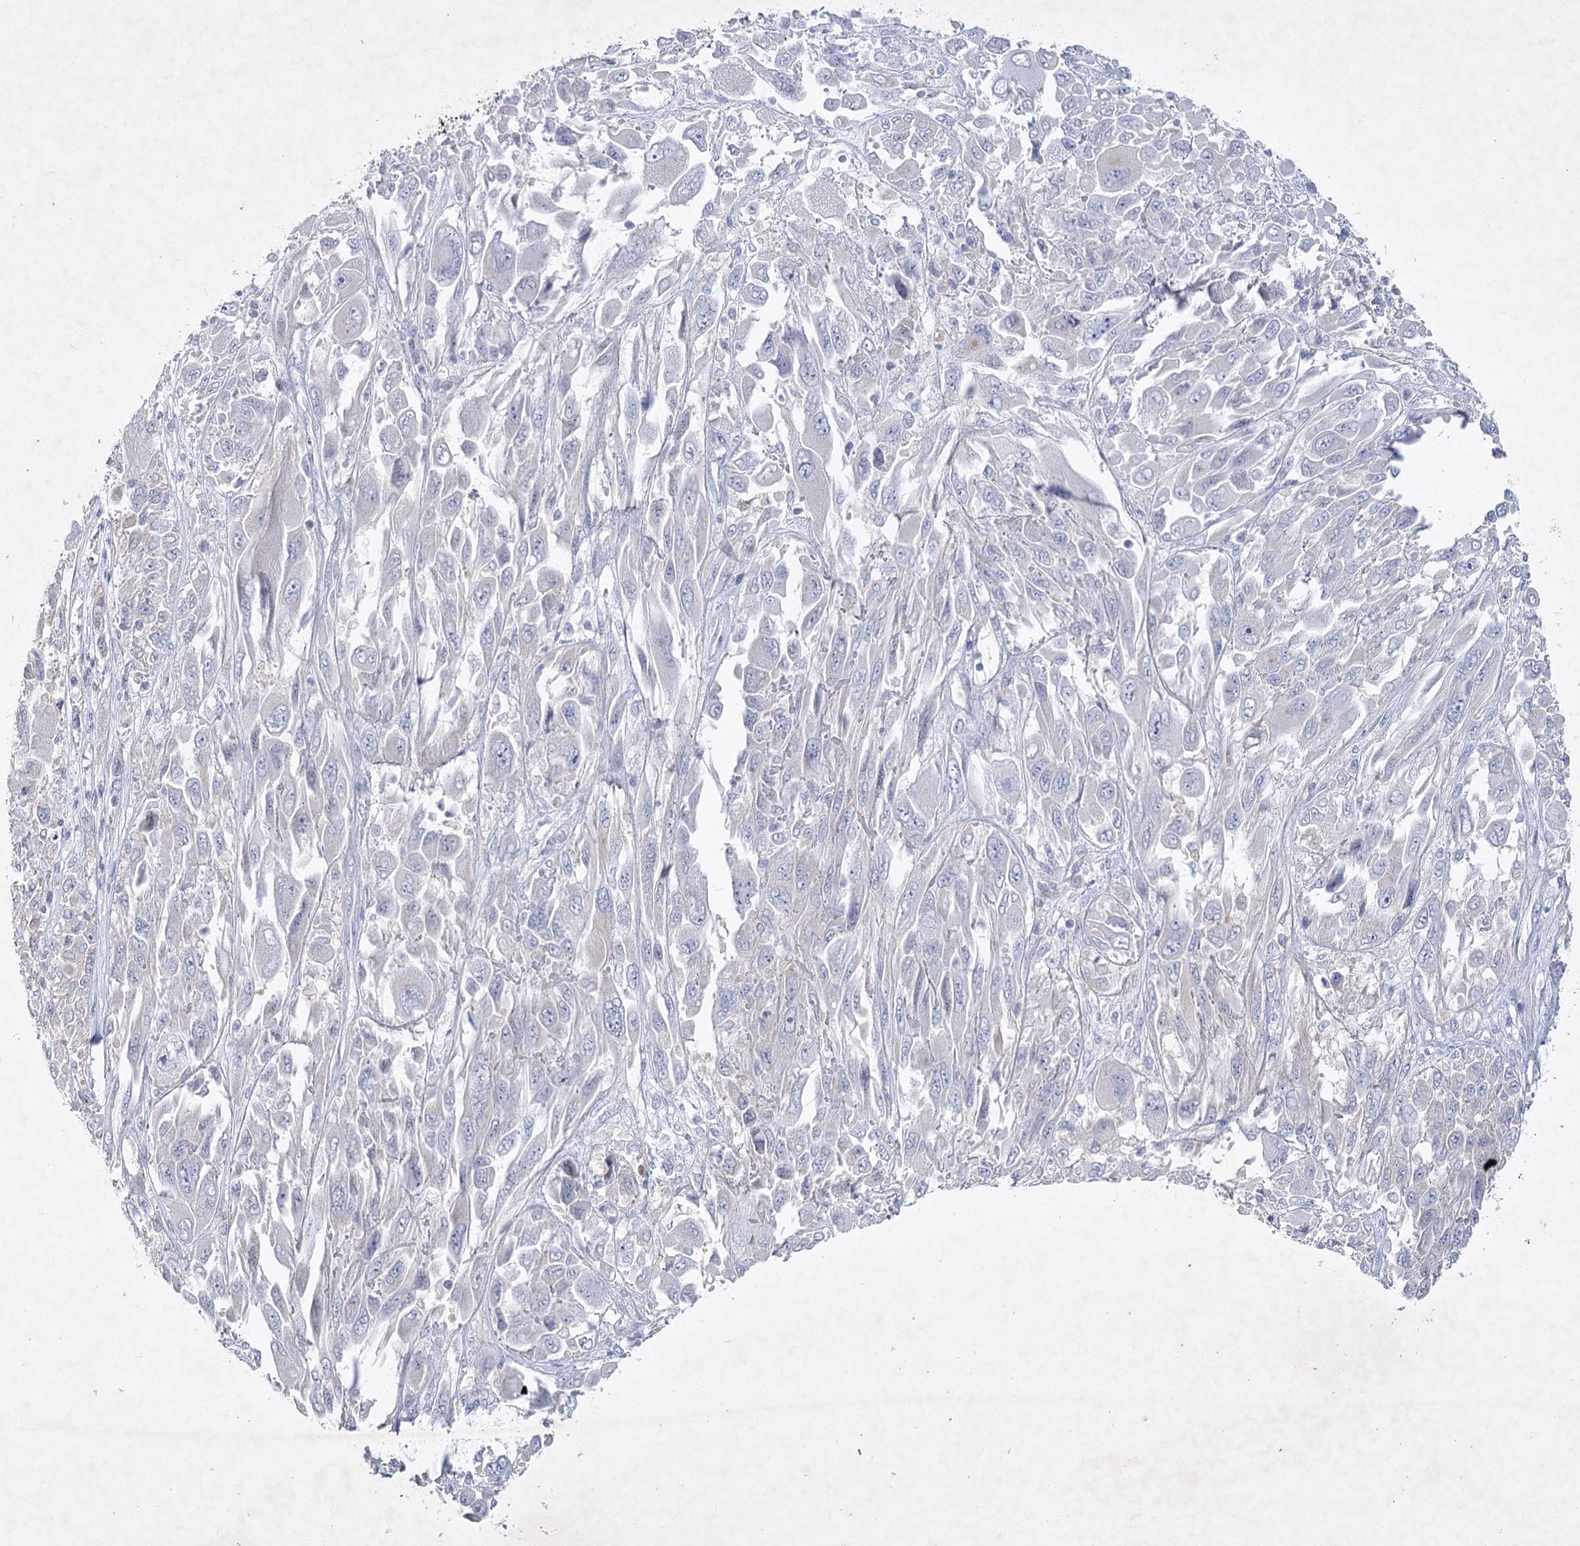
{"staining": {"intensity": "negative", "quantity": "none", "location": "none"}, "tissue": "melanoma", "cell_type": "Tumor cells", "image_type": "cancer", "snomed": [{"axis": "morphology", "description": "Malignant melanoma, NOS"}, {"axis": "topography", "description": "Skin"}], "caption": "Immunohistochemistry photomicrograph of human malignant melanoma stained for a protein (brown), which exhibits no positivity in tumor cells.", "gene": "MAP3K13", "patient": {"sex": "female", "age": 91}}